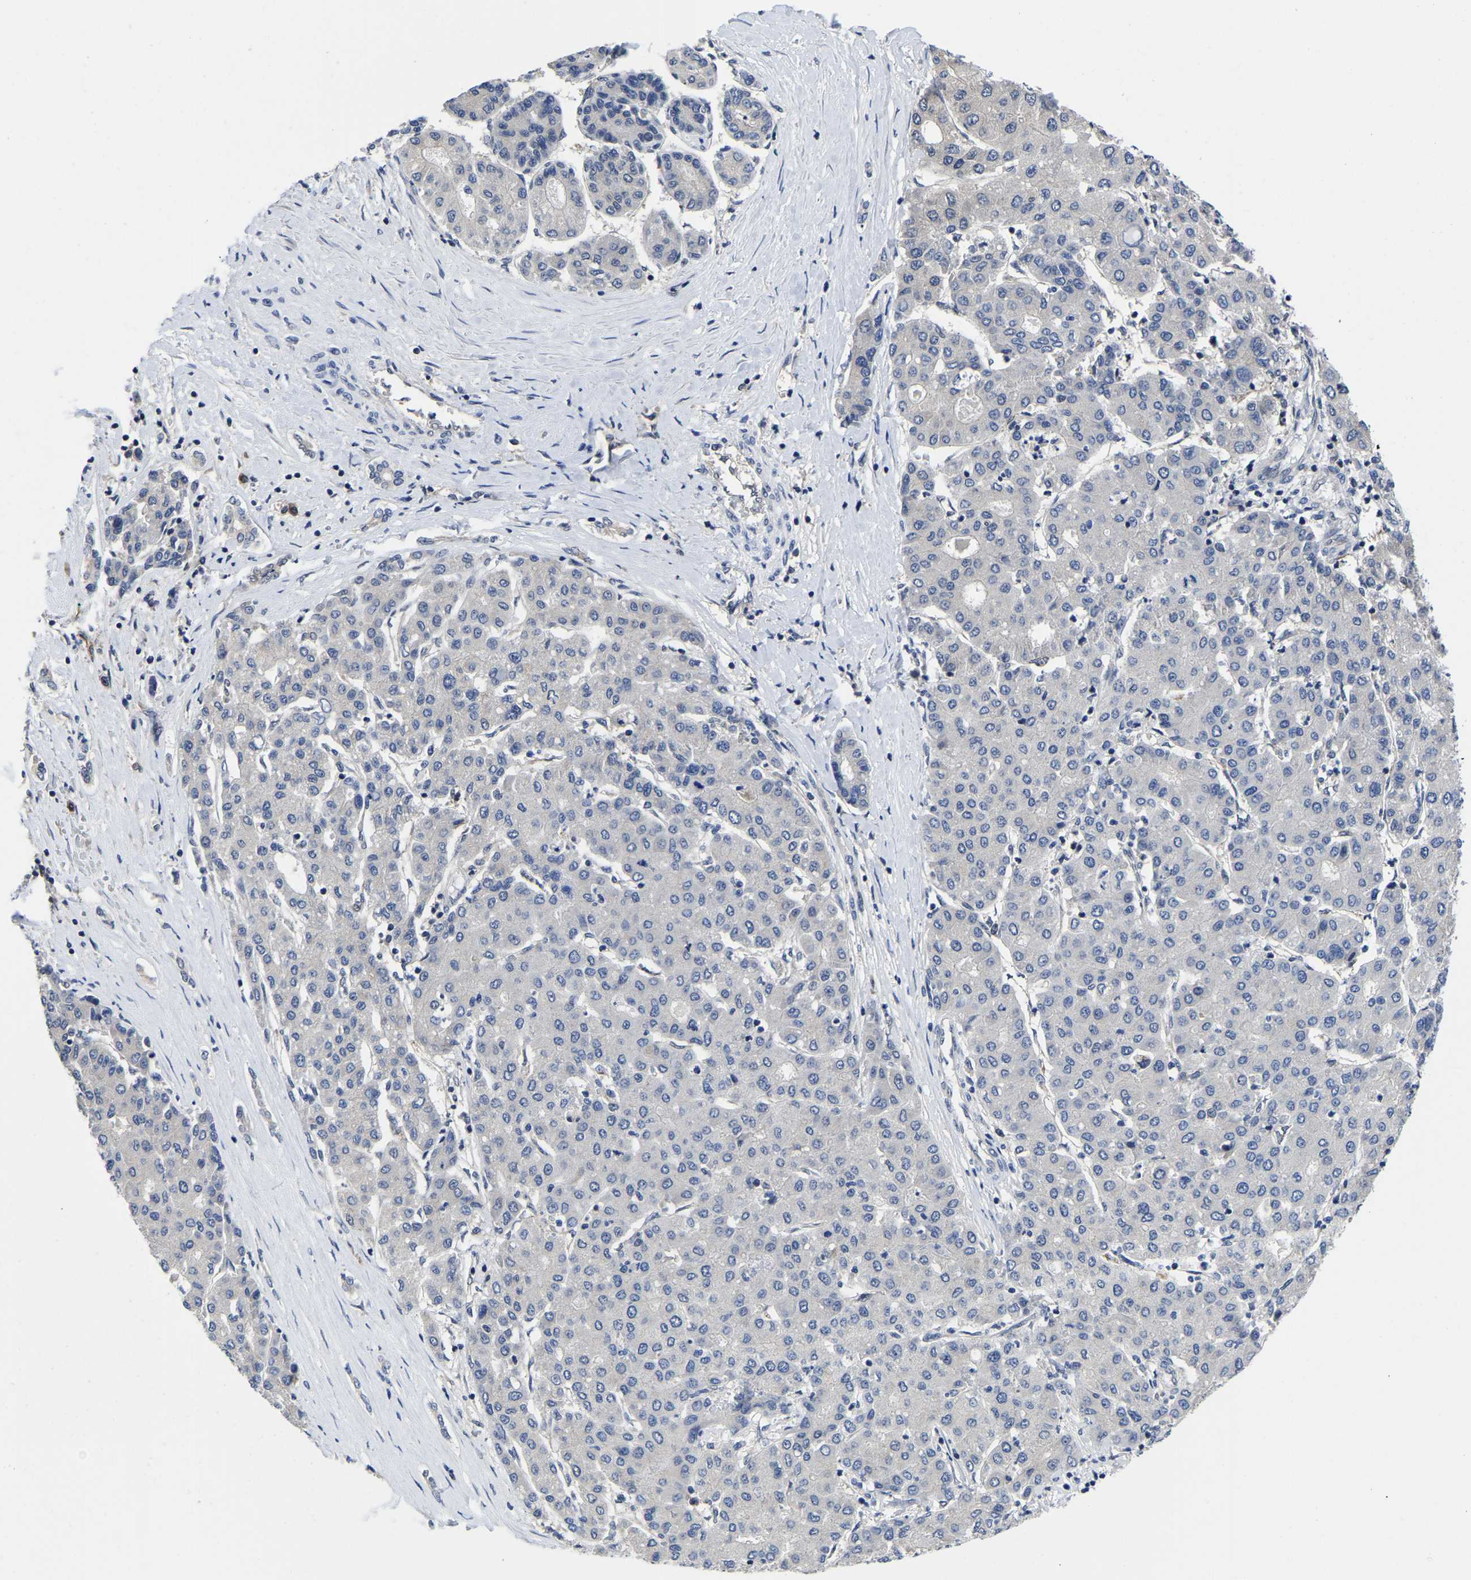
{"staining": {"intensity": "negative", "quantity": "none", "location": "none"}, "tissue": "liver cancer", "cell_type": "Tumor cells", "image_type": "cancer", "snomed": [{"axis": "morphology", "description": "Carcinoma, Hepatocellular, NOS"}, {"axis": "topography", "description": "Liver"}], "caption": "The micrograph displays no significant expression in tumor cells of liver hepatocellular carcinoma.", "gene": "MCOLN2", "patient": {"sex": "male", "age": 65}}